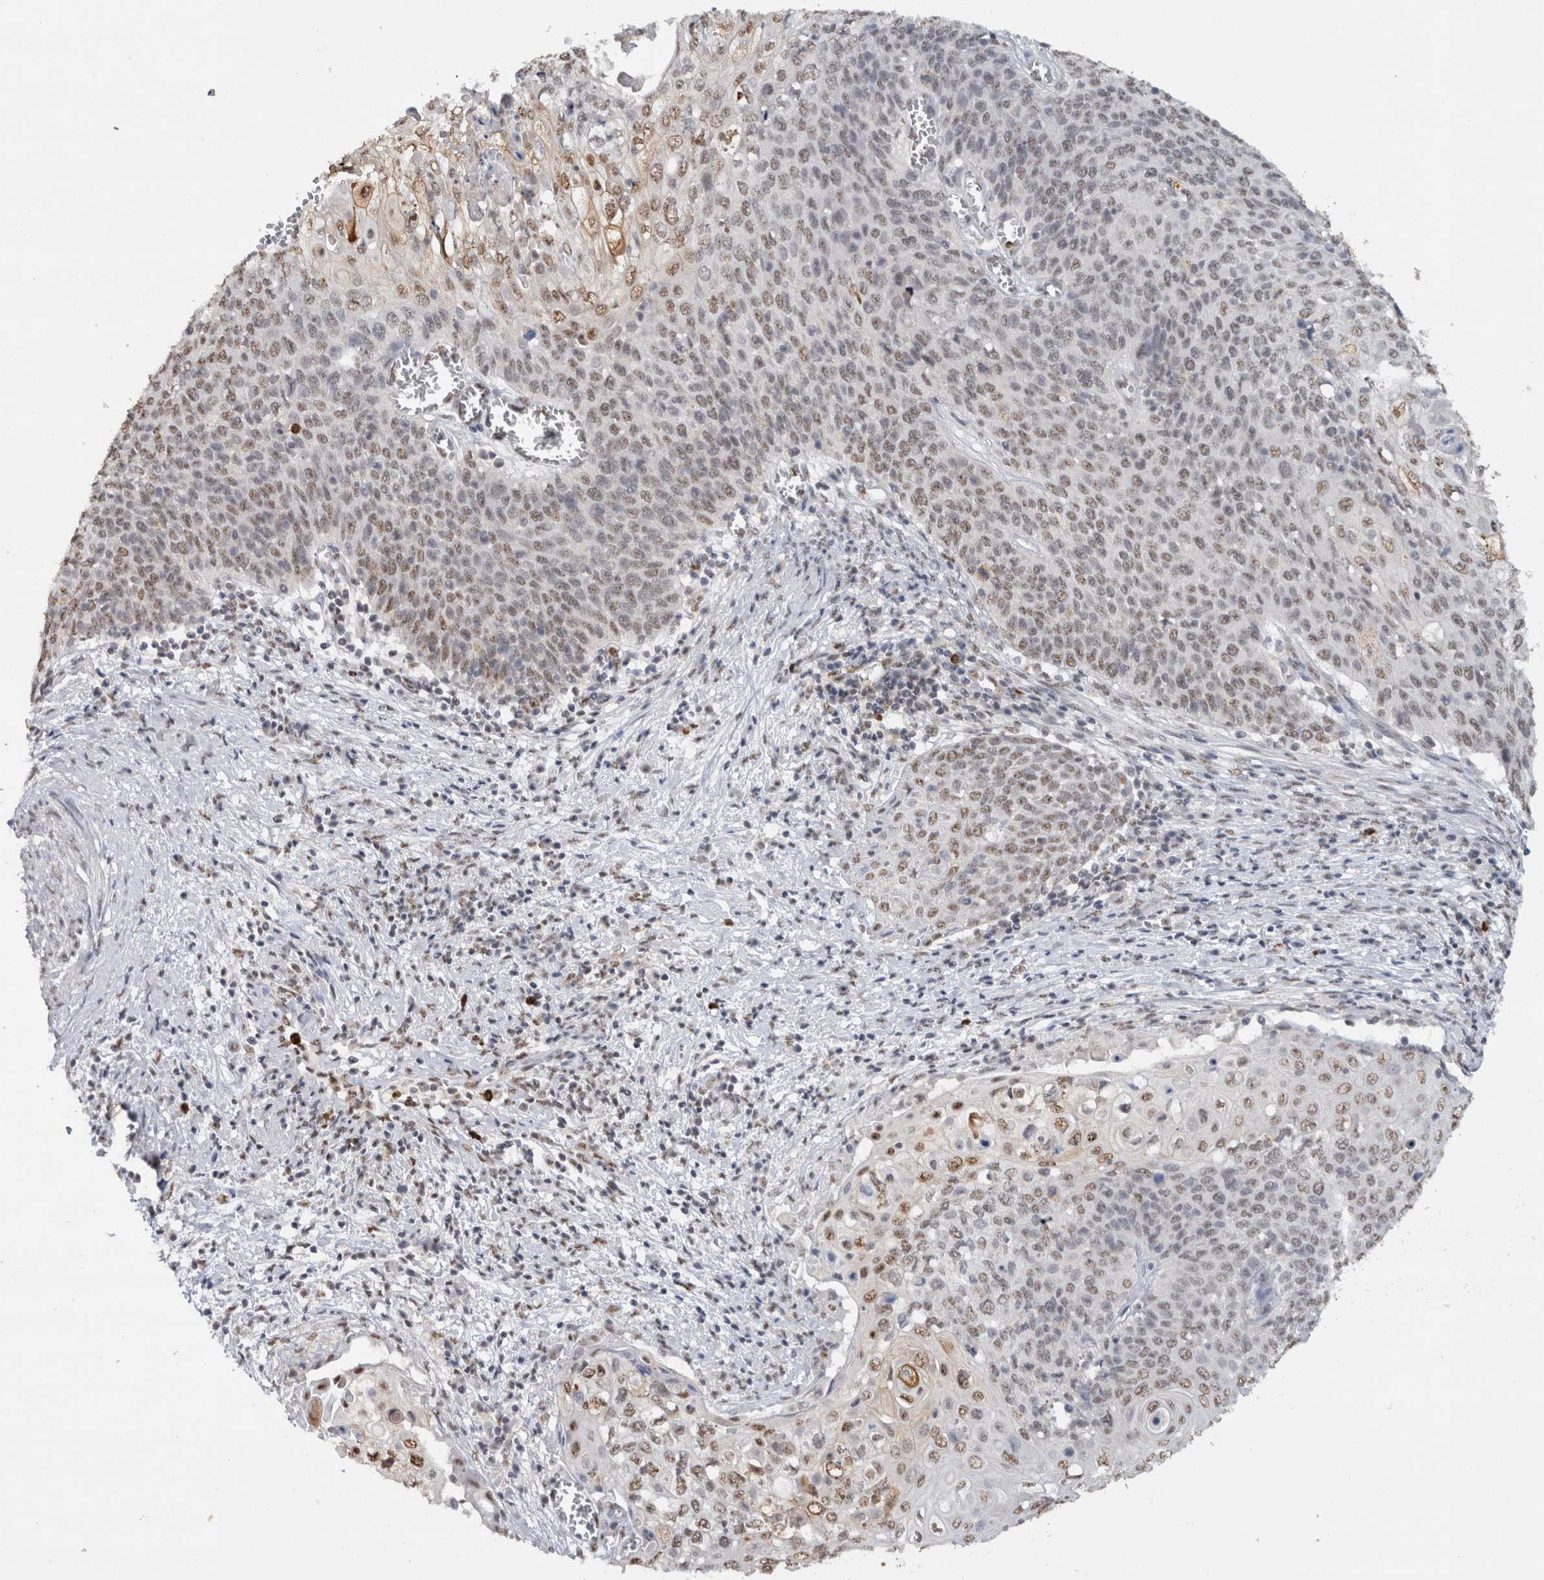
{"staining": {"intensity": "weak", "quantity": "25%-75%", "location": "nuclear"}, "tissue": "cervical cancer", "cell_type": "Tumor cells", "image_type": "cancer", "snomed": [{"axis": "morphology", "description": "Squamous cell carcinoma, NOS"}, {"axis": "topography", "description": "Cervix"}], "caption": "About 25%-75% of tumor cells in human cervical cancer (squamous cell carcinoma) exhibit weak nuclear protein positivity as visualized by brown immunohistochemical staining.", "gene": "RPS6KA2", "patient": {"sex": "female", "age": 39}}